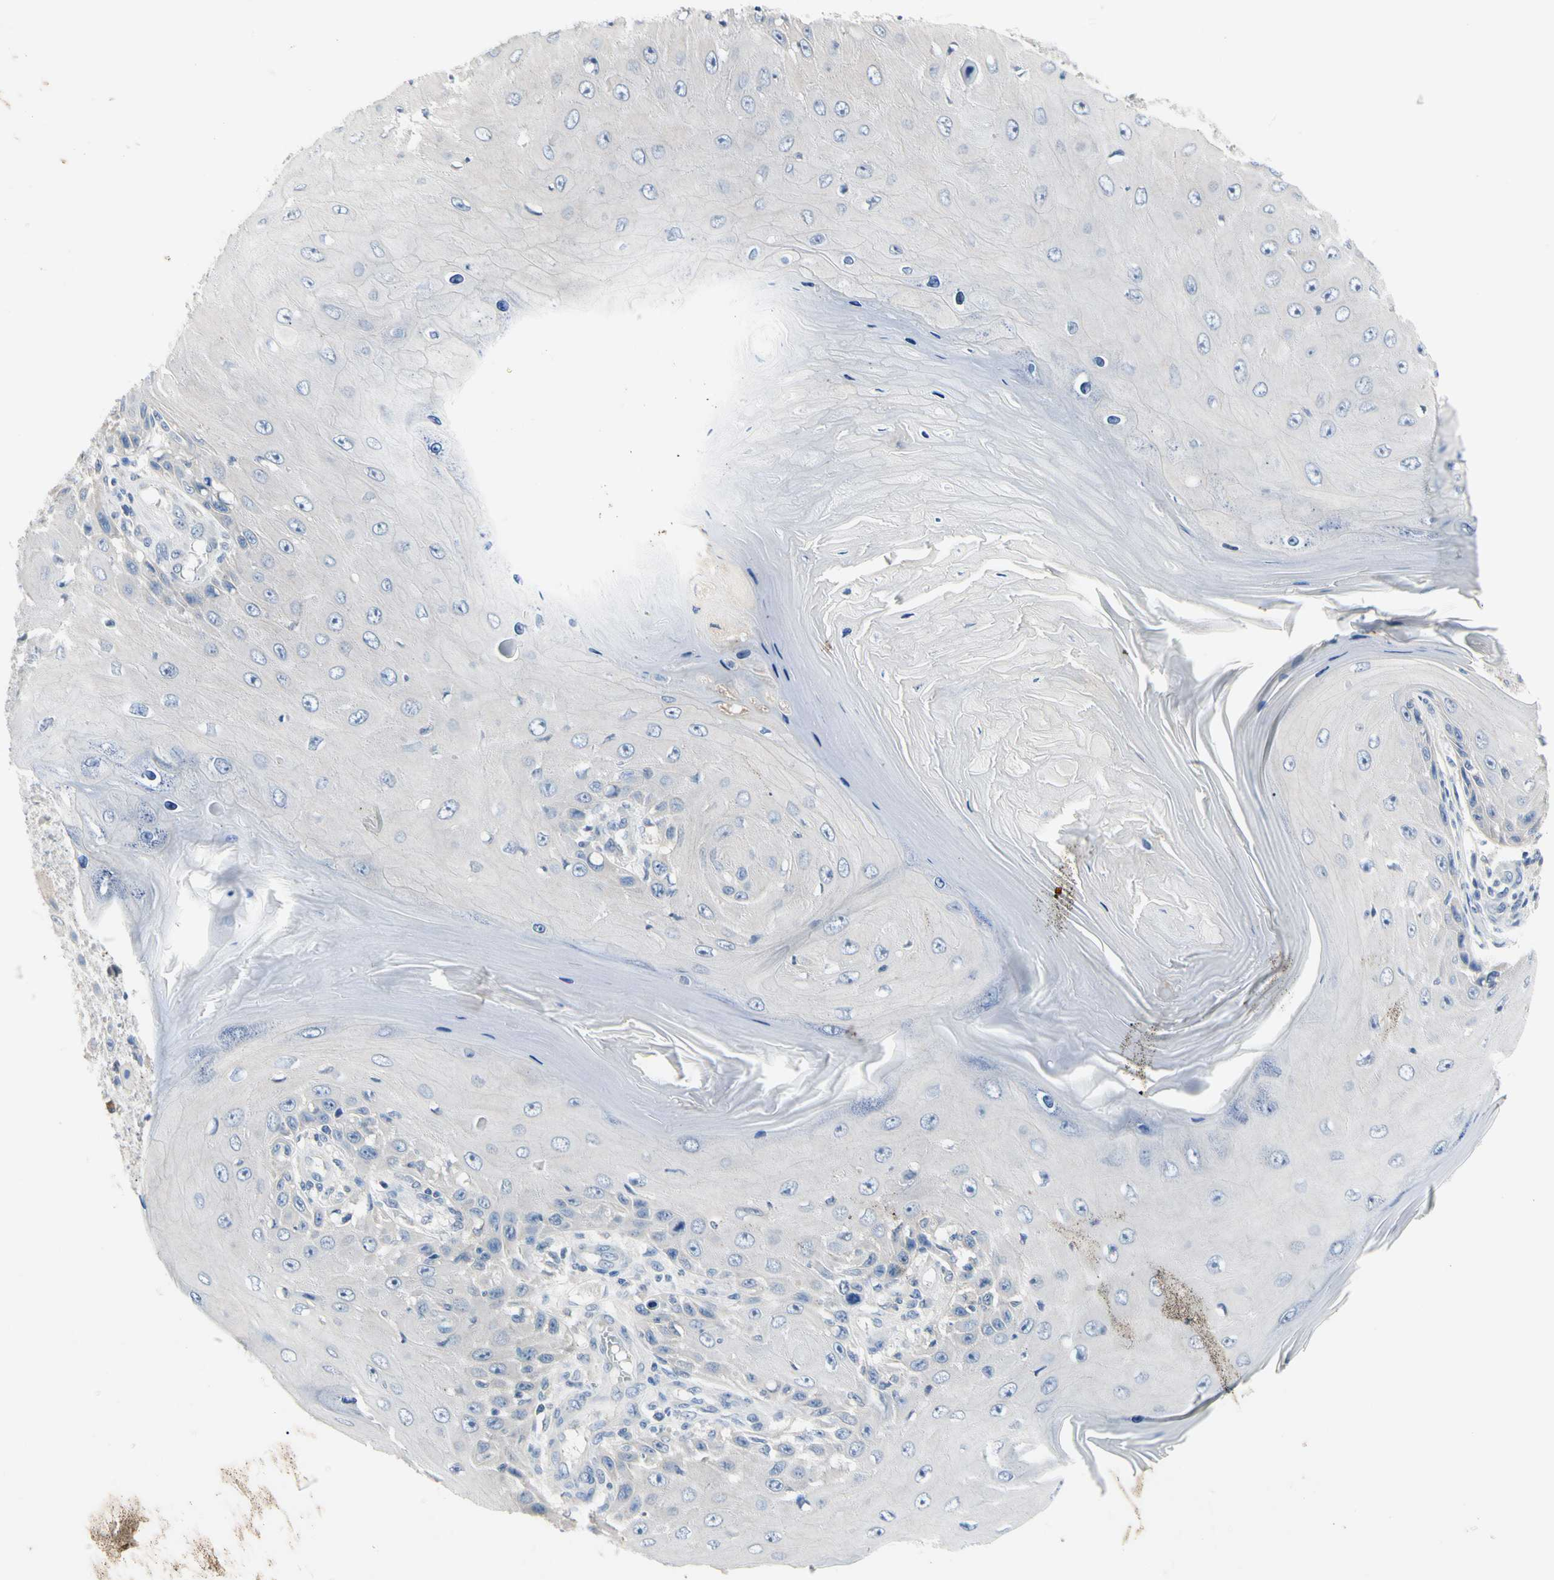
{"staining": {"intensity": "negative", "quantity": "none", "location": "none"}, "tissue": "skin cancer", "cell_type": "Tumor cells", "image_type": "cancer", "snomed": [{"axis": "morphology", "description": "Squamous cell carcinoma, NOS"}, {"axis": "topography", "description": "Skin"}], "caption": "Tumor cells are negative for protein expression in human squamous cell carcinoma (skin).", "gene": "ECRG4", "patient": {"sex": "female", "age": 73}}